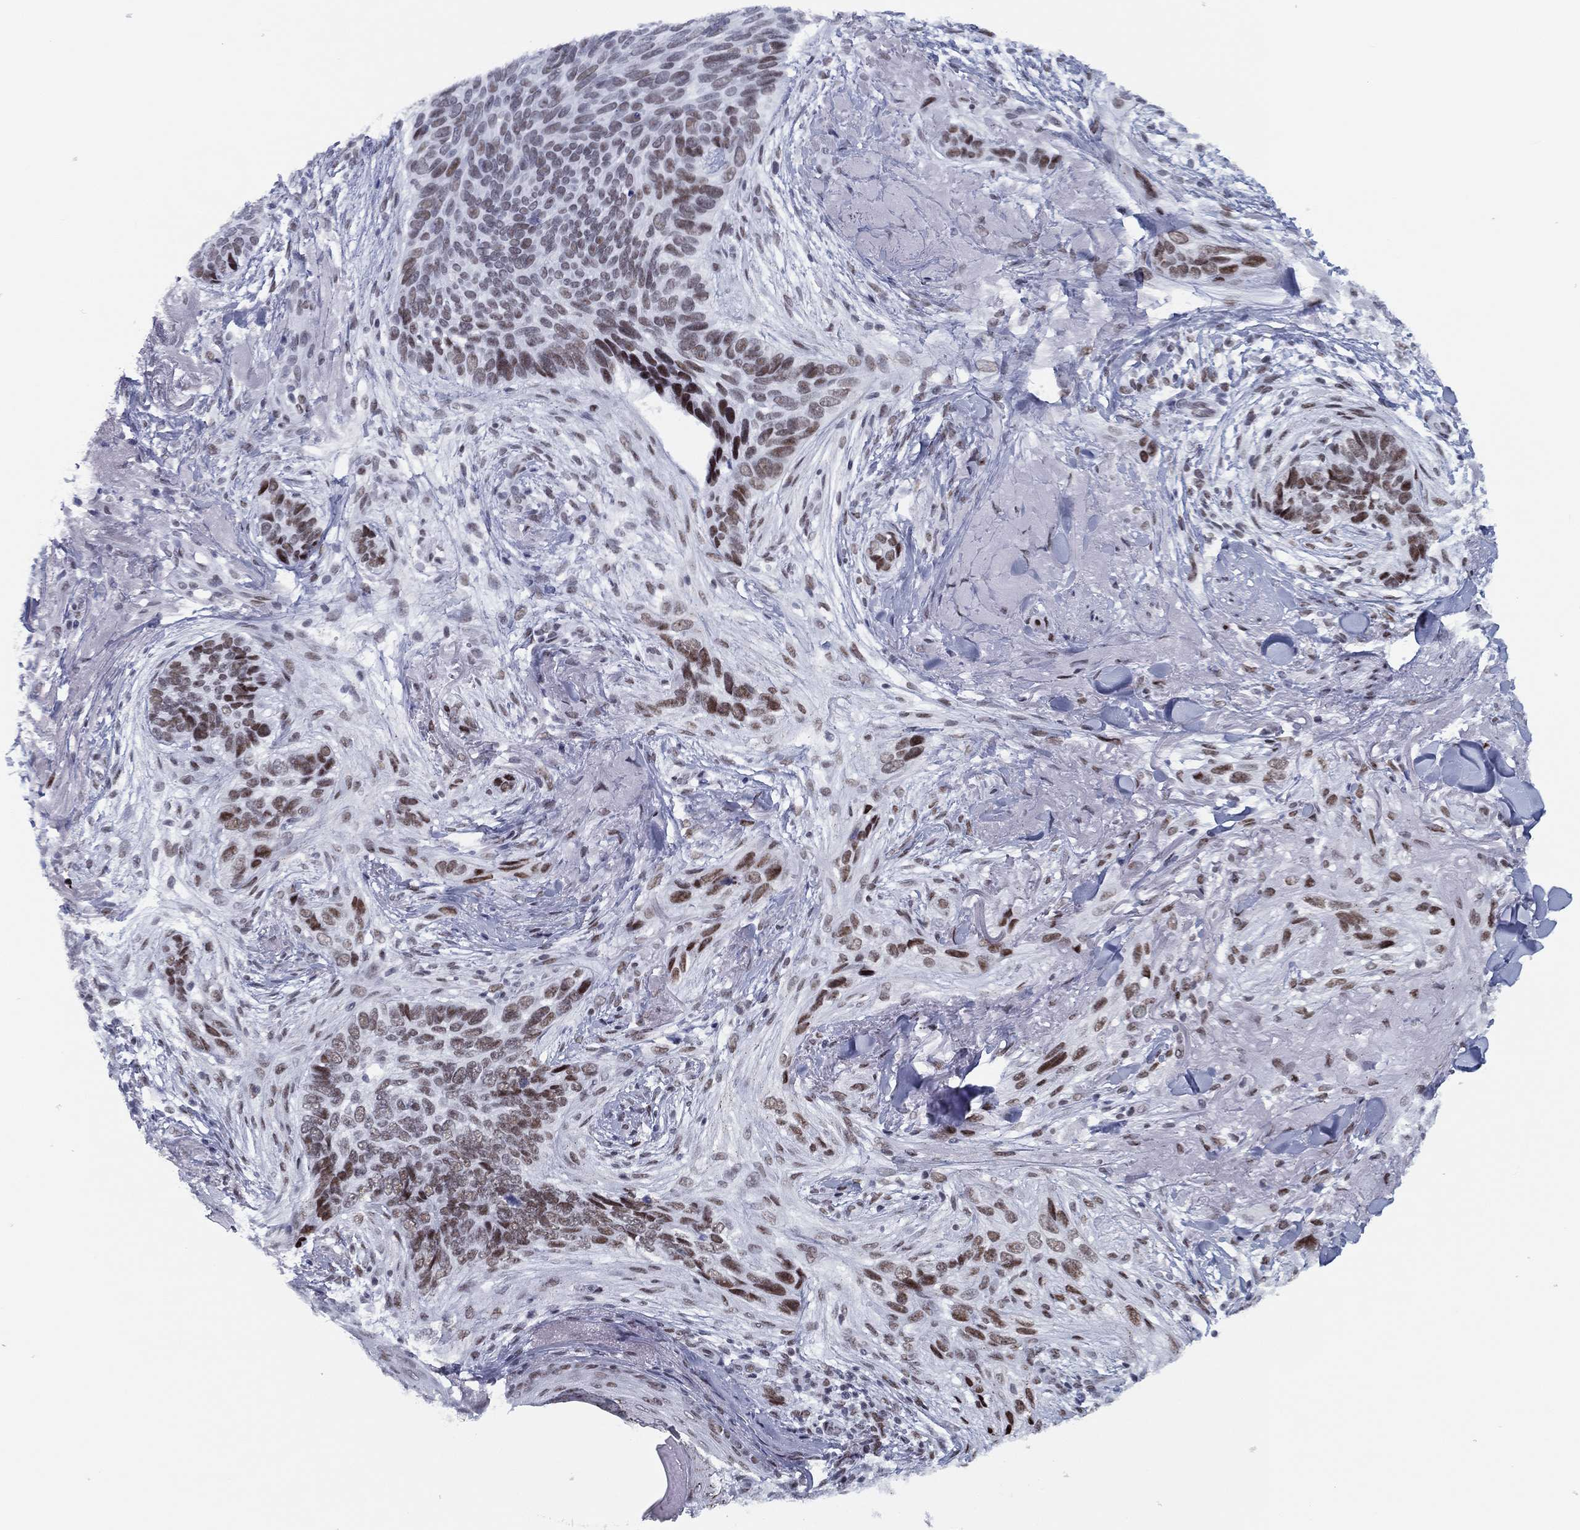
{"staining": {"intensity": "moderate", "quantity": "25%-75%", "location": "nuclear"}, "tissue": "skin cancer", "cell_type": "Tumor cells", "image_type": "cancer", "snomed": [{"axis": "morphology", "description": "Basal cell carcinoma"}, {"axis": "topography", "description": "Skin"}], "caption": "There is medium levels of moderate nuclear positivity in tumor cells of skin cancer, as demonstrated by immunohistochemical staining (brown color).", "gene": "CYB561D2", "patient": {"sex": "male", "age": 91}}